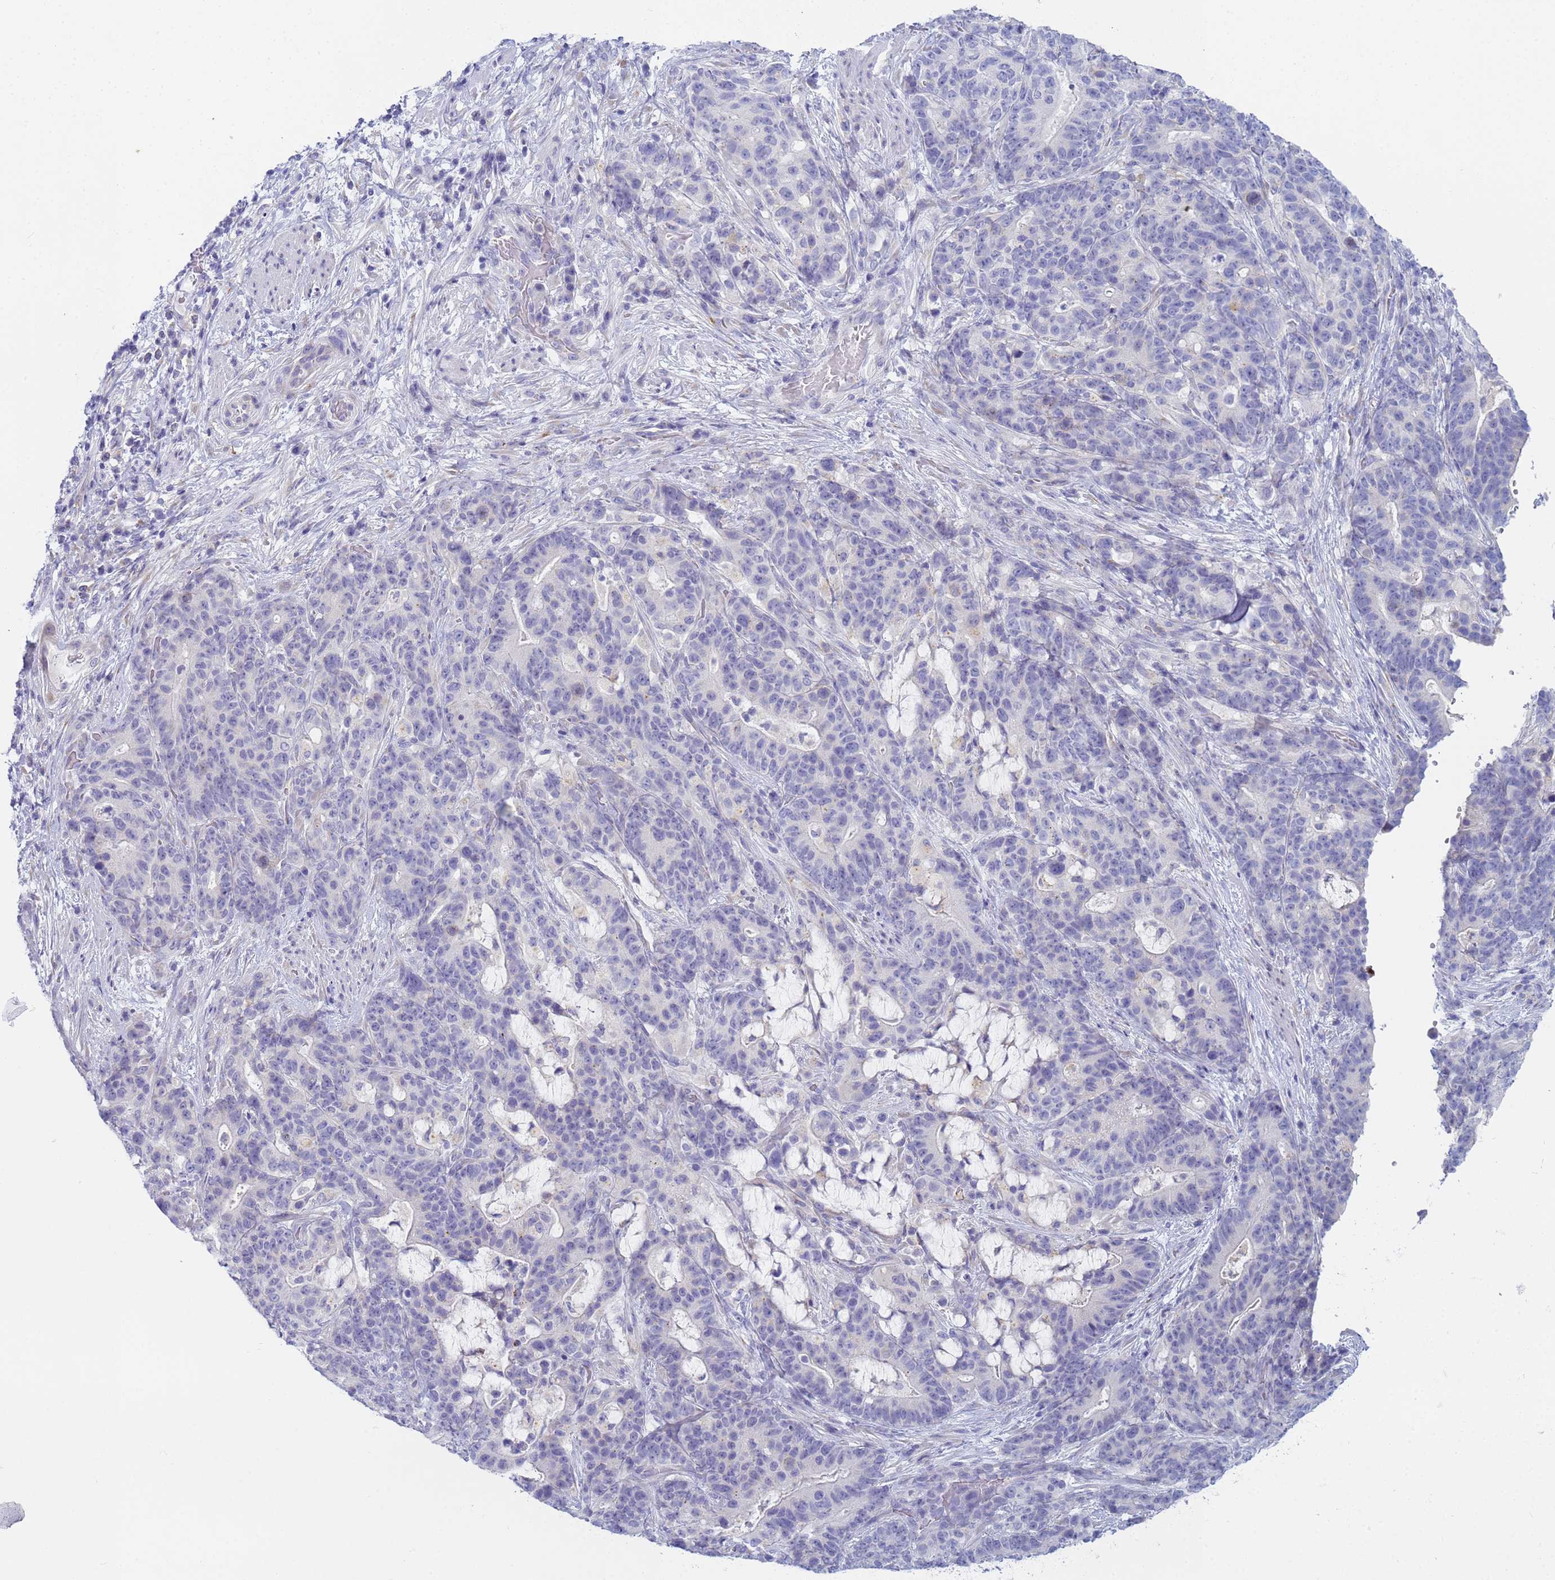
{"staining": {"intensity": "negative", "quantity": "none", "location": "none"}, "tissue": "stomach cancer", "cell_type": "Tumor cells", "image_type": "cancer", "snomed": [{"axis": "morphology", "description": "Normal tissue, NOS"}, {"axis": "morphology", "description": "Adenocarcinoma, NOS"}, {"axis": "topography", "description": "Stomach"}], "caption": "This photomicrograph is of stomach cancer (adenocarcinoma) stained with IHC to label a protein in brown with the nuclei are counter-stained blue. There is no positivity in tumor cells.", "gene": "CR1", "patient": {"sex": "female", "age": 64}}